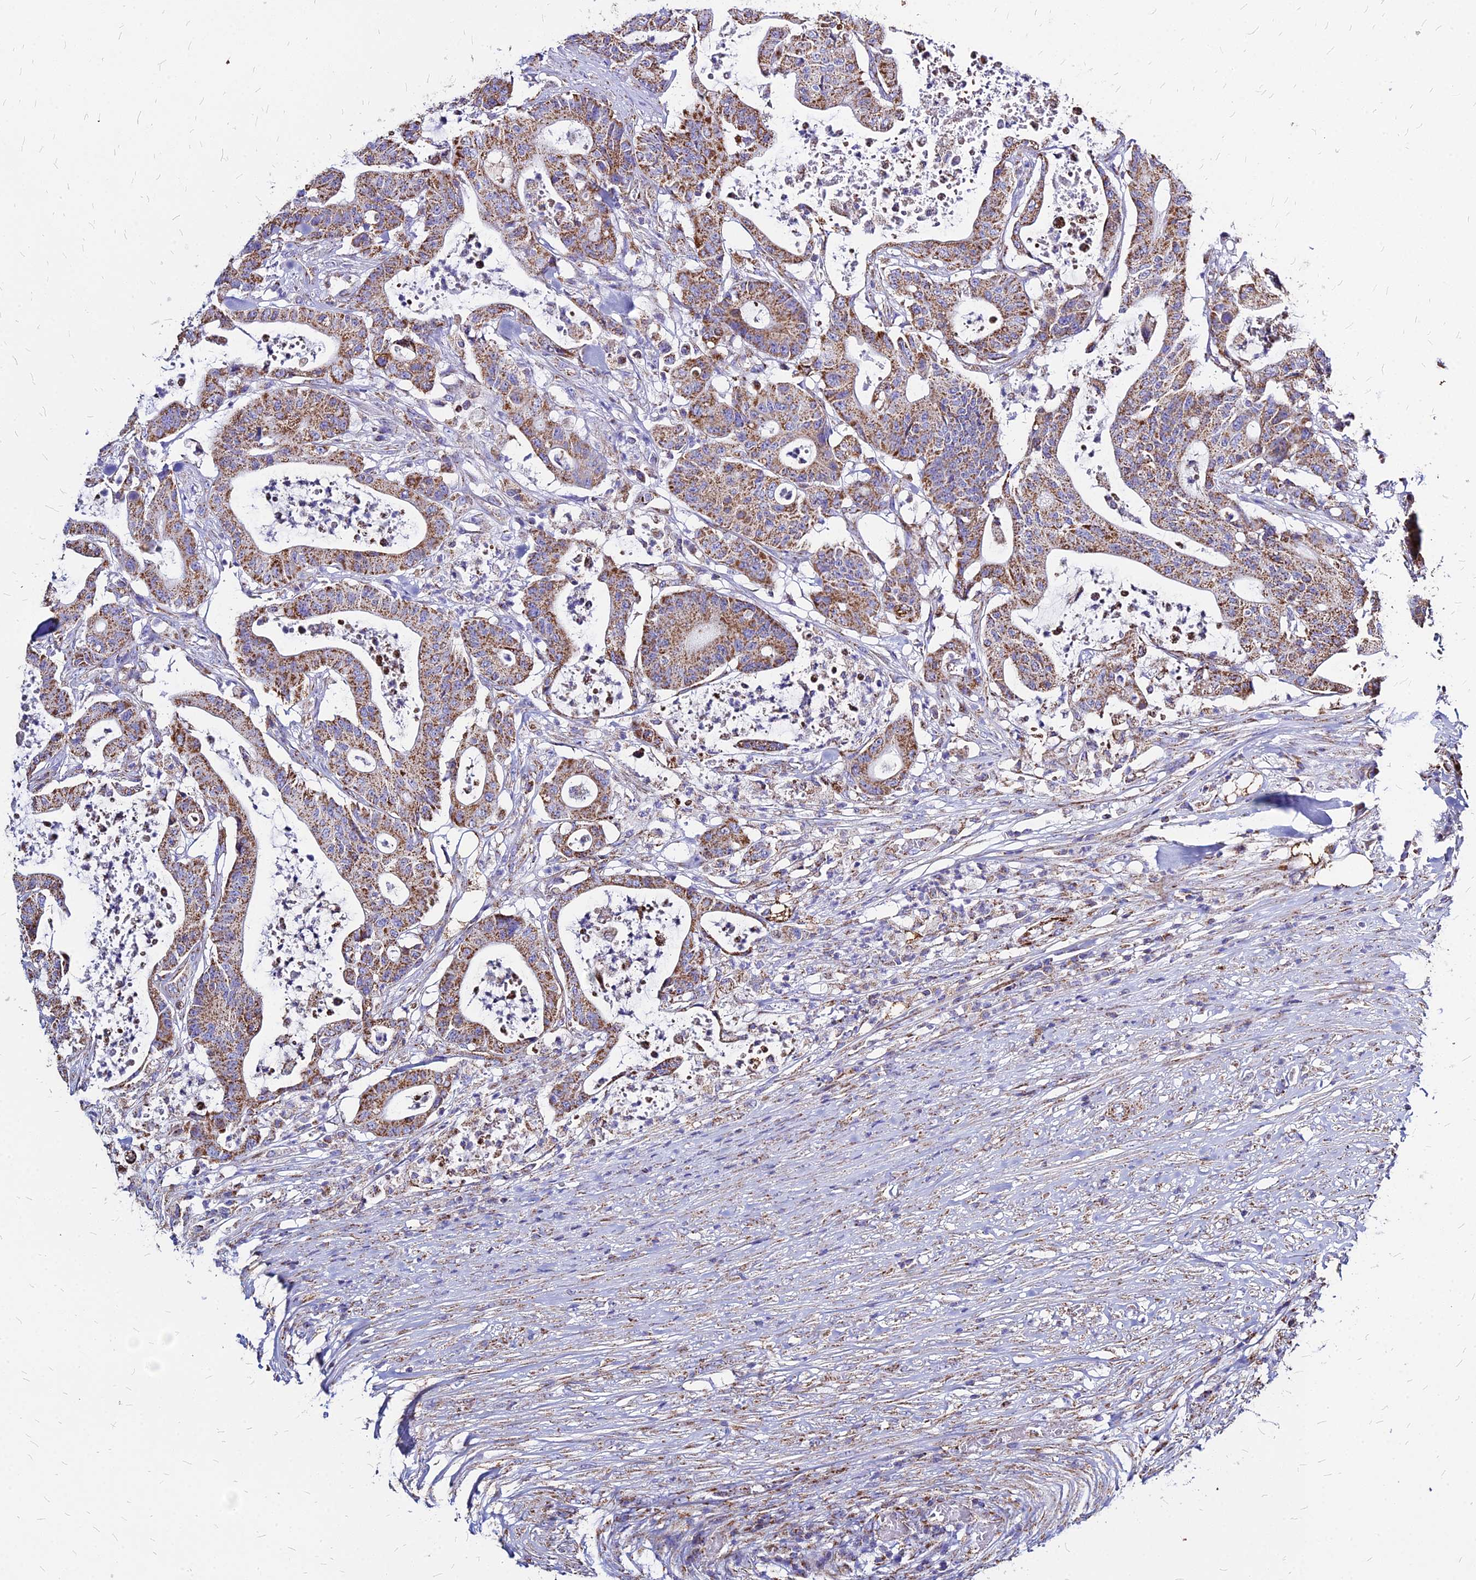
{"staining": {"intensity": "moderate", "quantity": ">75%", "location": "cytoplasmic/membranous"}, "tissue": "colorectal cancer", "cell_type": "Tumor cells", "image_type": "cancer", "snomed": [{"axis": "morphology", "description": "Adenocarcinoma, NOS"}, {"axis": "topography", "description": "Colon"}], "caption": "A micrograph of colorectal adenocarcinoma stained for a protein reveals moderate cytoplasmic/membranous brown staining in tumor cells. (DAB IHC with brightfield microscopy, high magnification).", "gene": "DLD", "patient": {"sex": "female", "age": 84}}